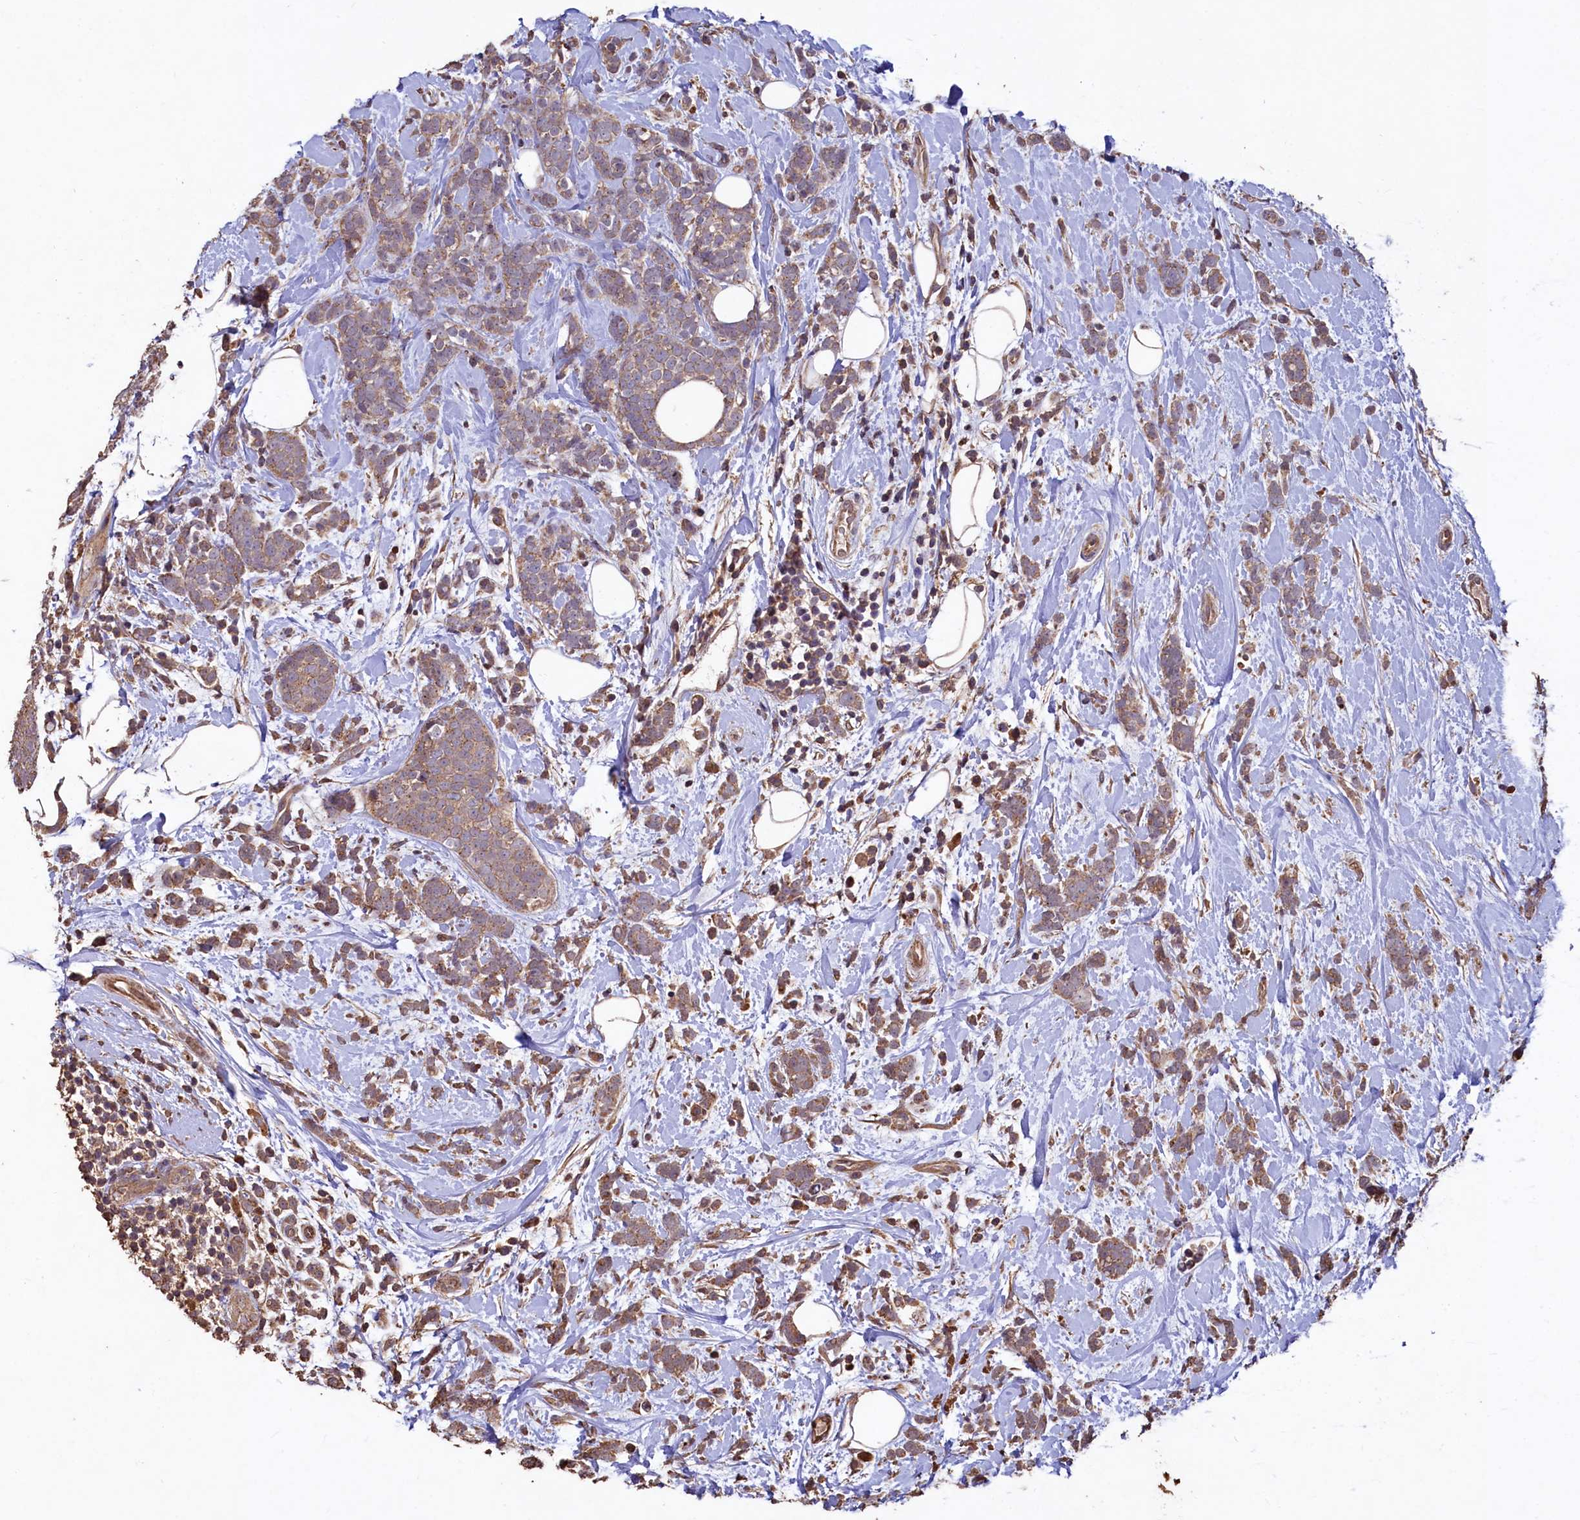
{"staining": {"intensity": "moderate", "quantity": ">75%", "location": "cytoplasmic/membranous"}, "tissue": "breast cancer", "cell_type": "Tumor cells", "image_type": "cancer", "snomed": [{"axis": "morphology", "description": "Lobular carcinoma"}, {"axis": "topography", "description": "Breast"}], "caption": "An IHC micrograph of neoplastic tissue is shown. Protein staining in brown shows moderate cytoplasmic/membranous positivity in breast cancer within tumor cells.", "gene": "TMEM98", "patient": {"sex": "female", "age": 58}}